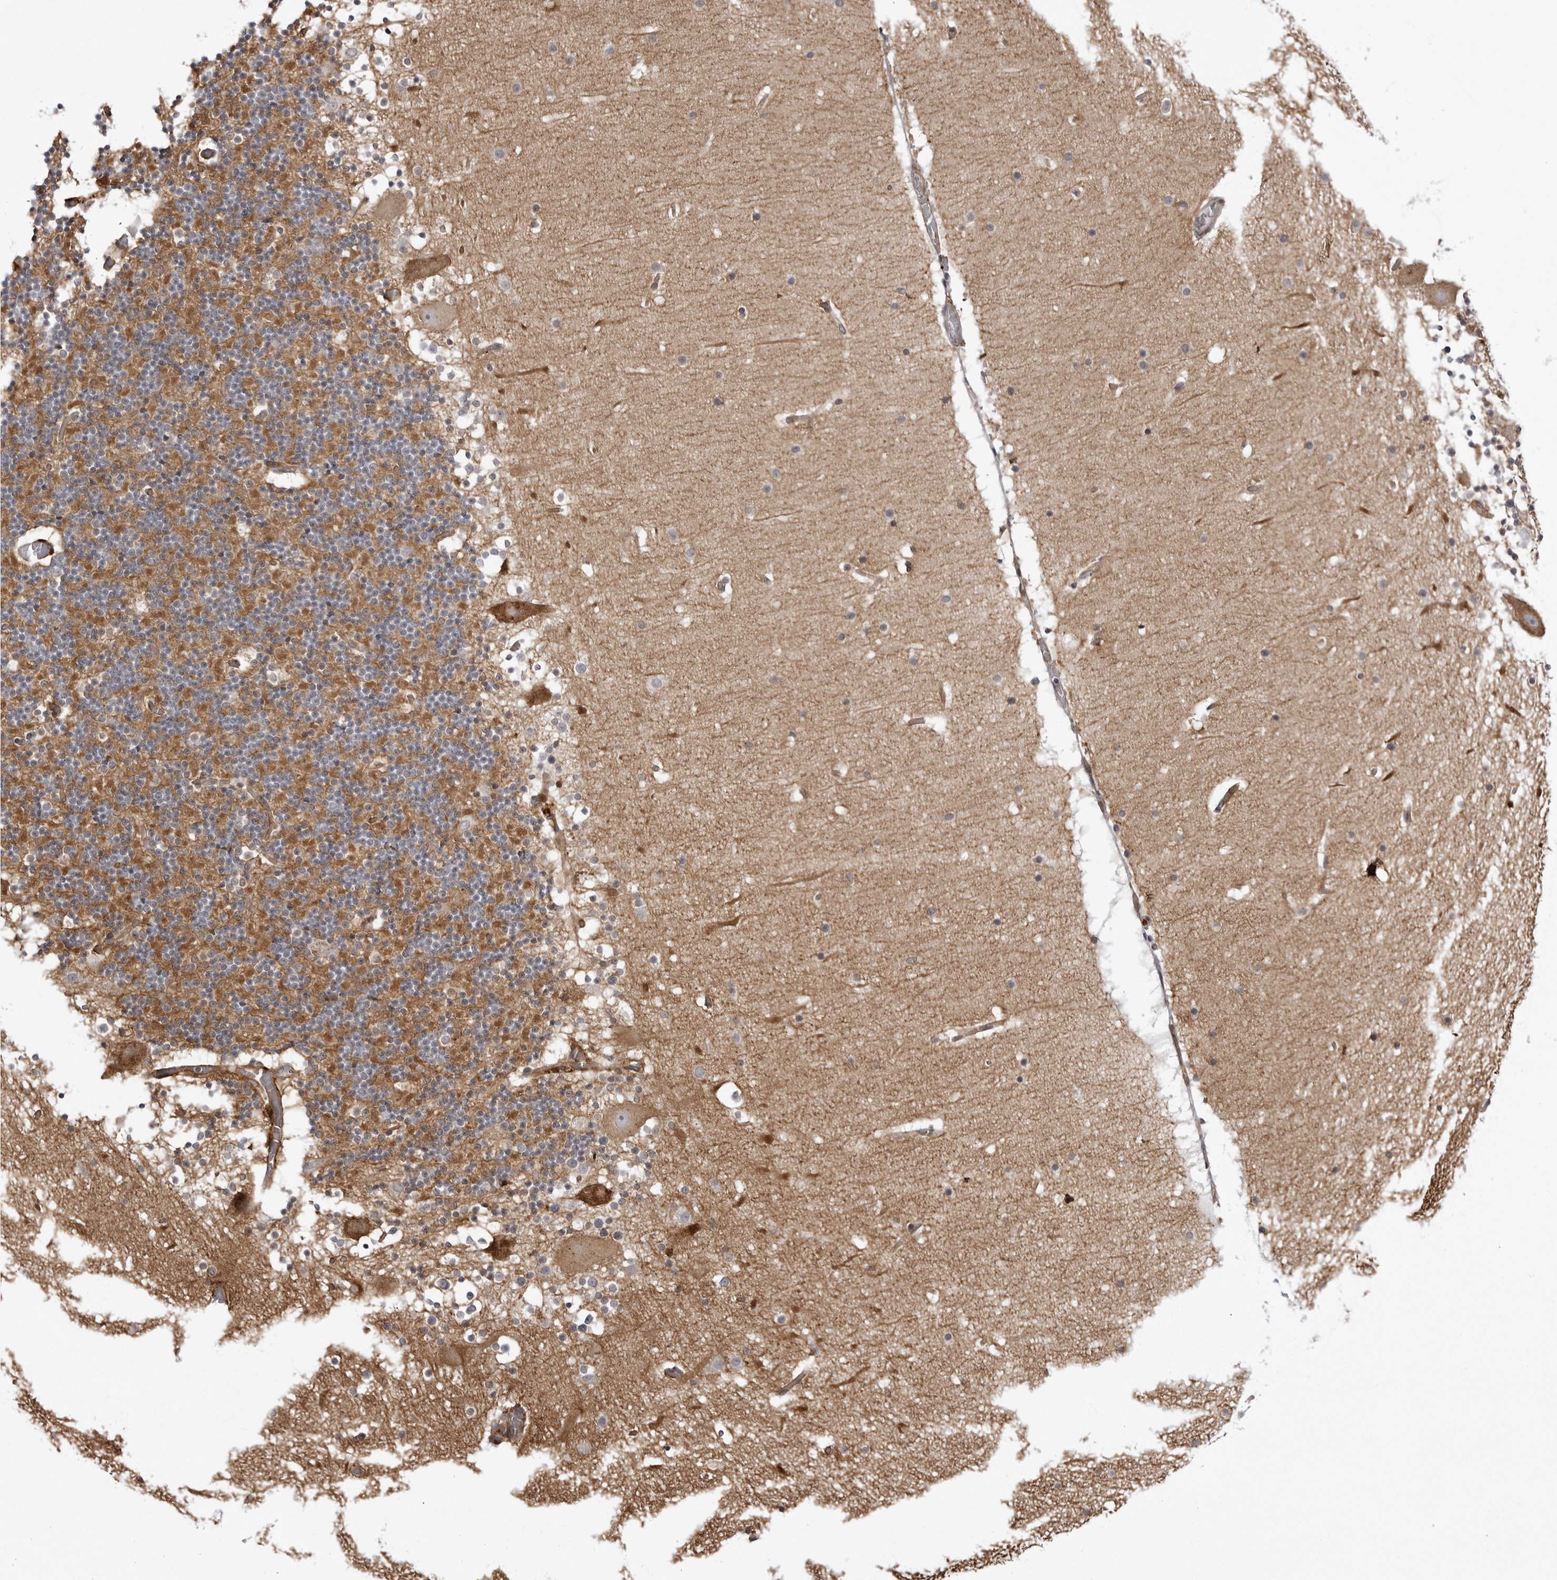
{"staining": {"intensity": "moderate", "quantity": ">75%", "location": "cytoplasmic/membranous"}, "tissue": "cerebellum", "cell_type": "Cells in granular layer", "image_type": "normal", "snomed": [{"axis": "morphology", "description": "Normal tissue, NOS"}, {"axis": "topography", "description": "Cerebellum"}], "caption": "High-magnification brightfield microscopy of normal cerebellum stained with DAB (brown) and counterstained with hematoxylin (blue). cells in granular layer exhibit moderate cytoplasmic/membranous positivity is seen in approximately>75% of cells.", "gene": "ARL5A", "patient": {"sex": "male", "age": 57}}